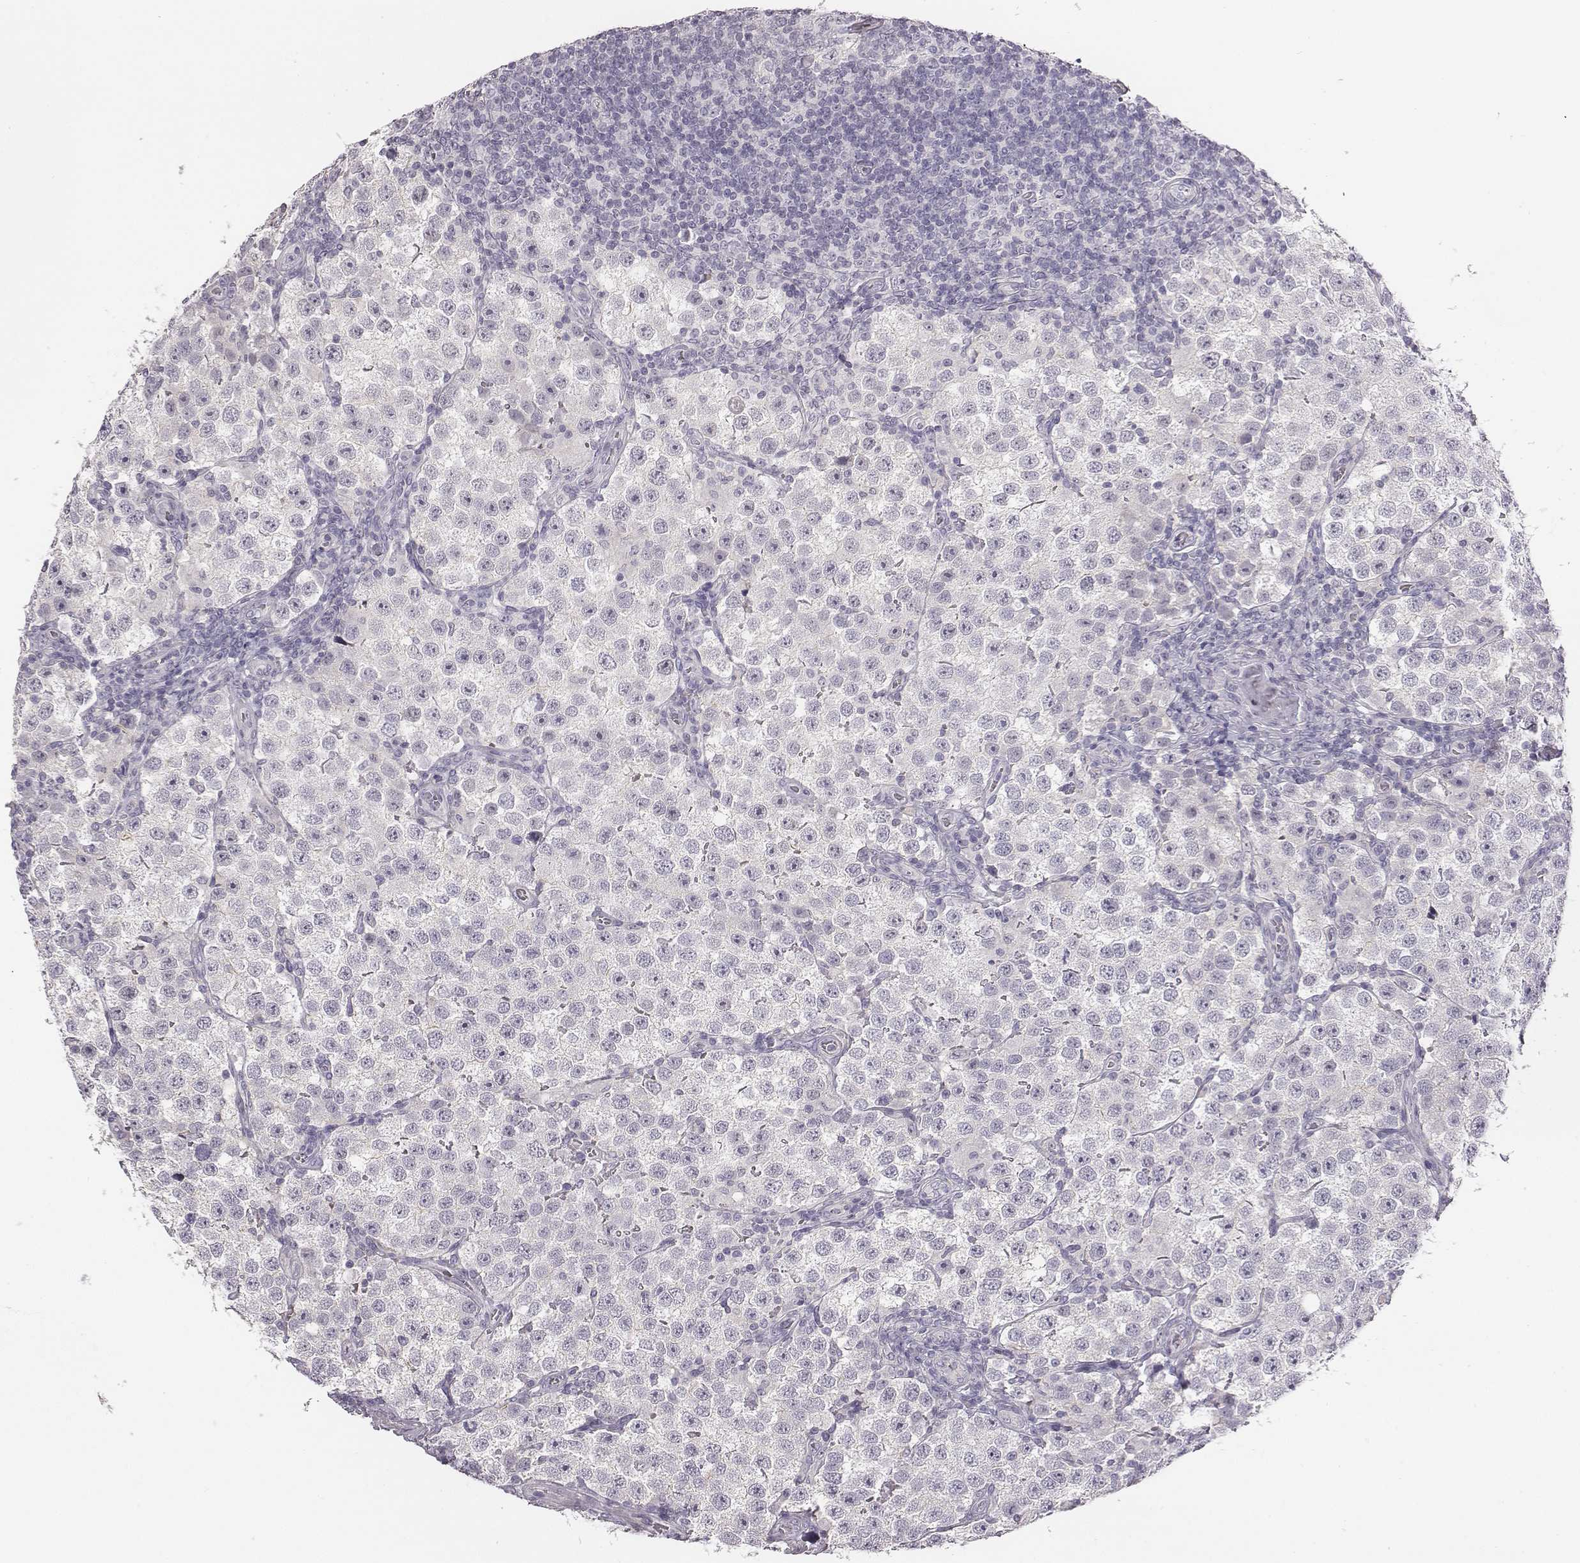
{"staining": {"intensity": "negative", "quantity": "none", "location": "none"}, "tissue": "testis cancer", "cell_type": "Tumor cells", "image_type": "cancer", "snomed": [{"axis": "morphology", "description": "Seminoma, NOS"}, {"axis": "topography", "description": "Testis"}], "caption": "Human testis cancer stained for a protein using IHC shows no expression in tumor cells.", "gene": "ADAM7", "patient": {"sex": "male", "age": 37}}